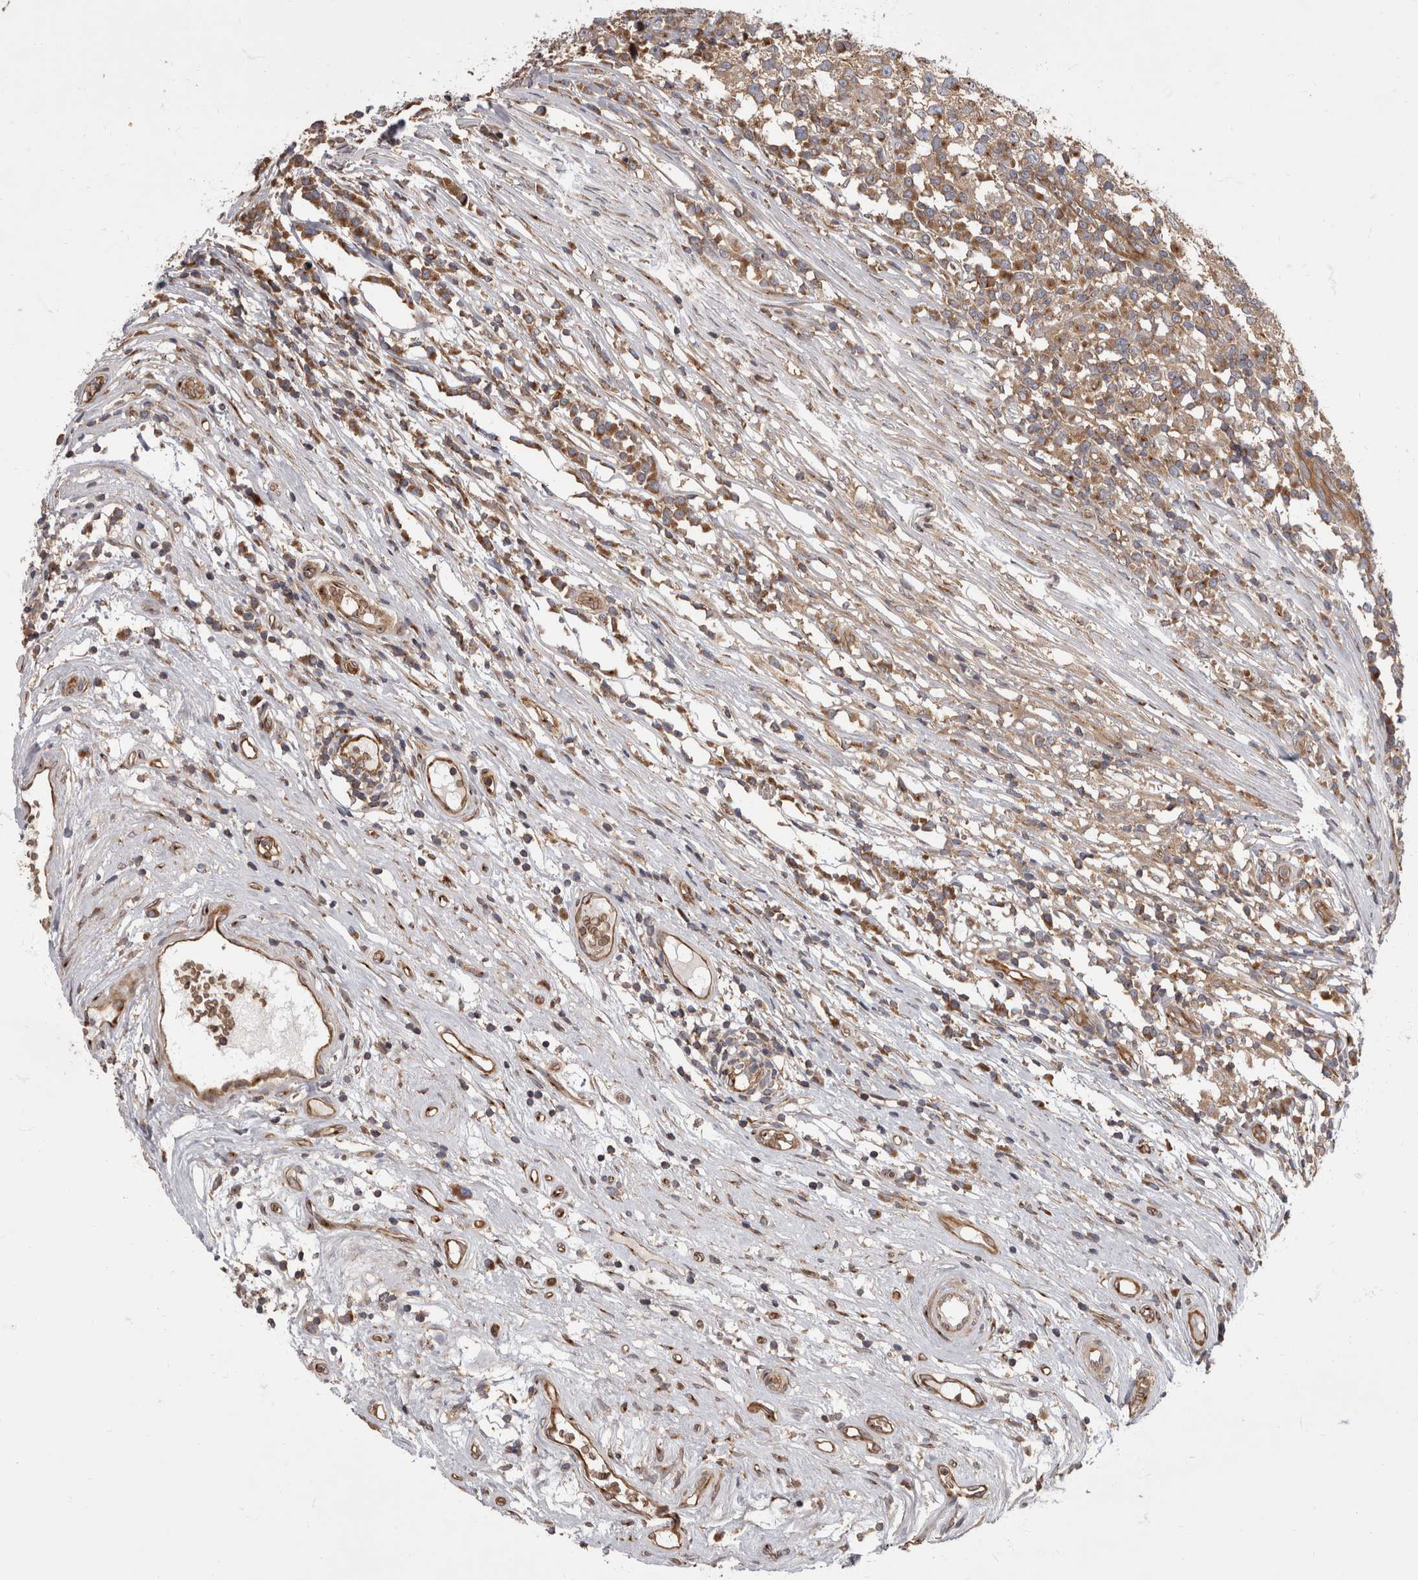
{"staining": {"intensity": "moderate", "quantity": ">75%", "location": "cytoplasmic/membranous"}, "tissue": "testis cancer", "cell_type": "Tumor cells", "image_type": "cancer", "snomed": [{"axis": "morphology", "description": "Seminoma, NOS"}, {"axis": "topography", "description": "Testis"}], "caption": "Protein staining shows moderate cytoplasmic/membranous positivity in about >75% of tumor cells in testis cancer (seminoma).", "gene": "HOOK3", "patient": {"sex": "male", "age": 65}}